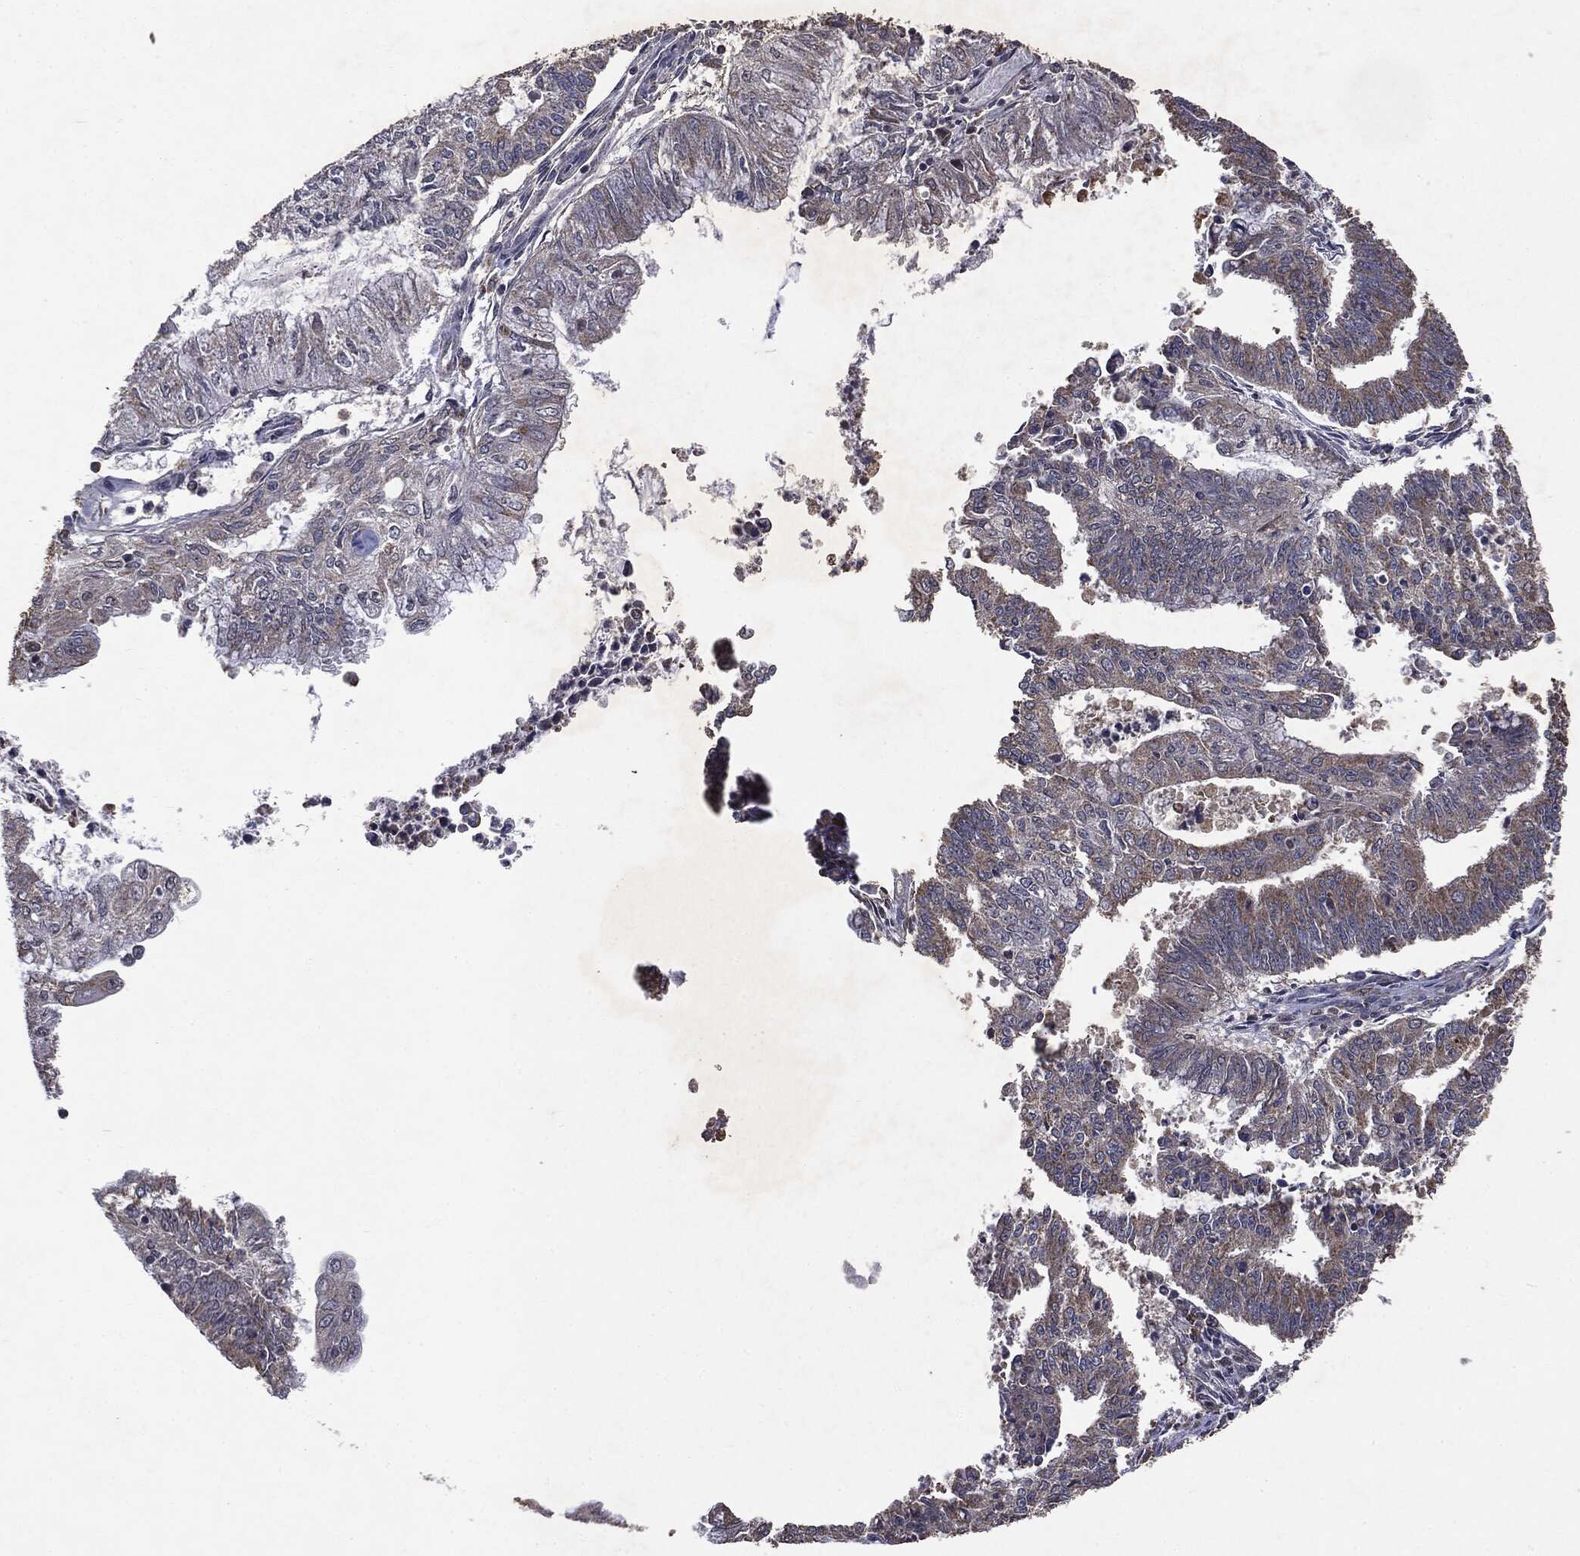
{"staining": {"intensity": "weak", "quantity": "<25%", "location": "cytoplasmic/membranous"}, "tissue": "endometrial cancer", "cell_type": "Tumor cells", "image_type": "cancer", "snomed": [{"axis": "morphology", "description": "Adenocarcinoma, NOS"}, {"axis": "topography", "description": "Endometrium"}], "caption": "High power microscopy photomicrograph of an IHC image of endometrial cancer, revealing no significant staining in tumor cells.", "gene": "PTEN", "patient": {"sex": "female", "age": 61}}